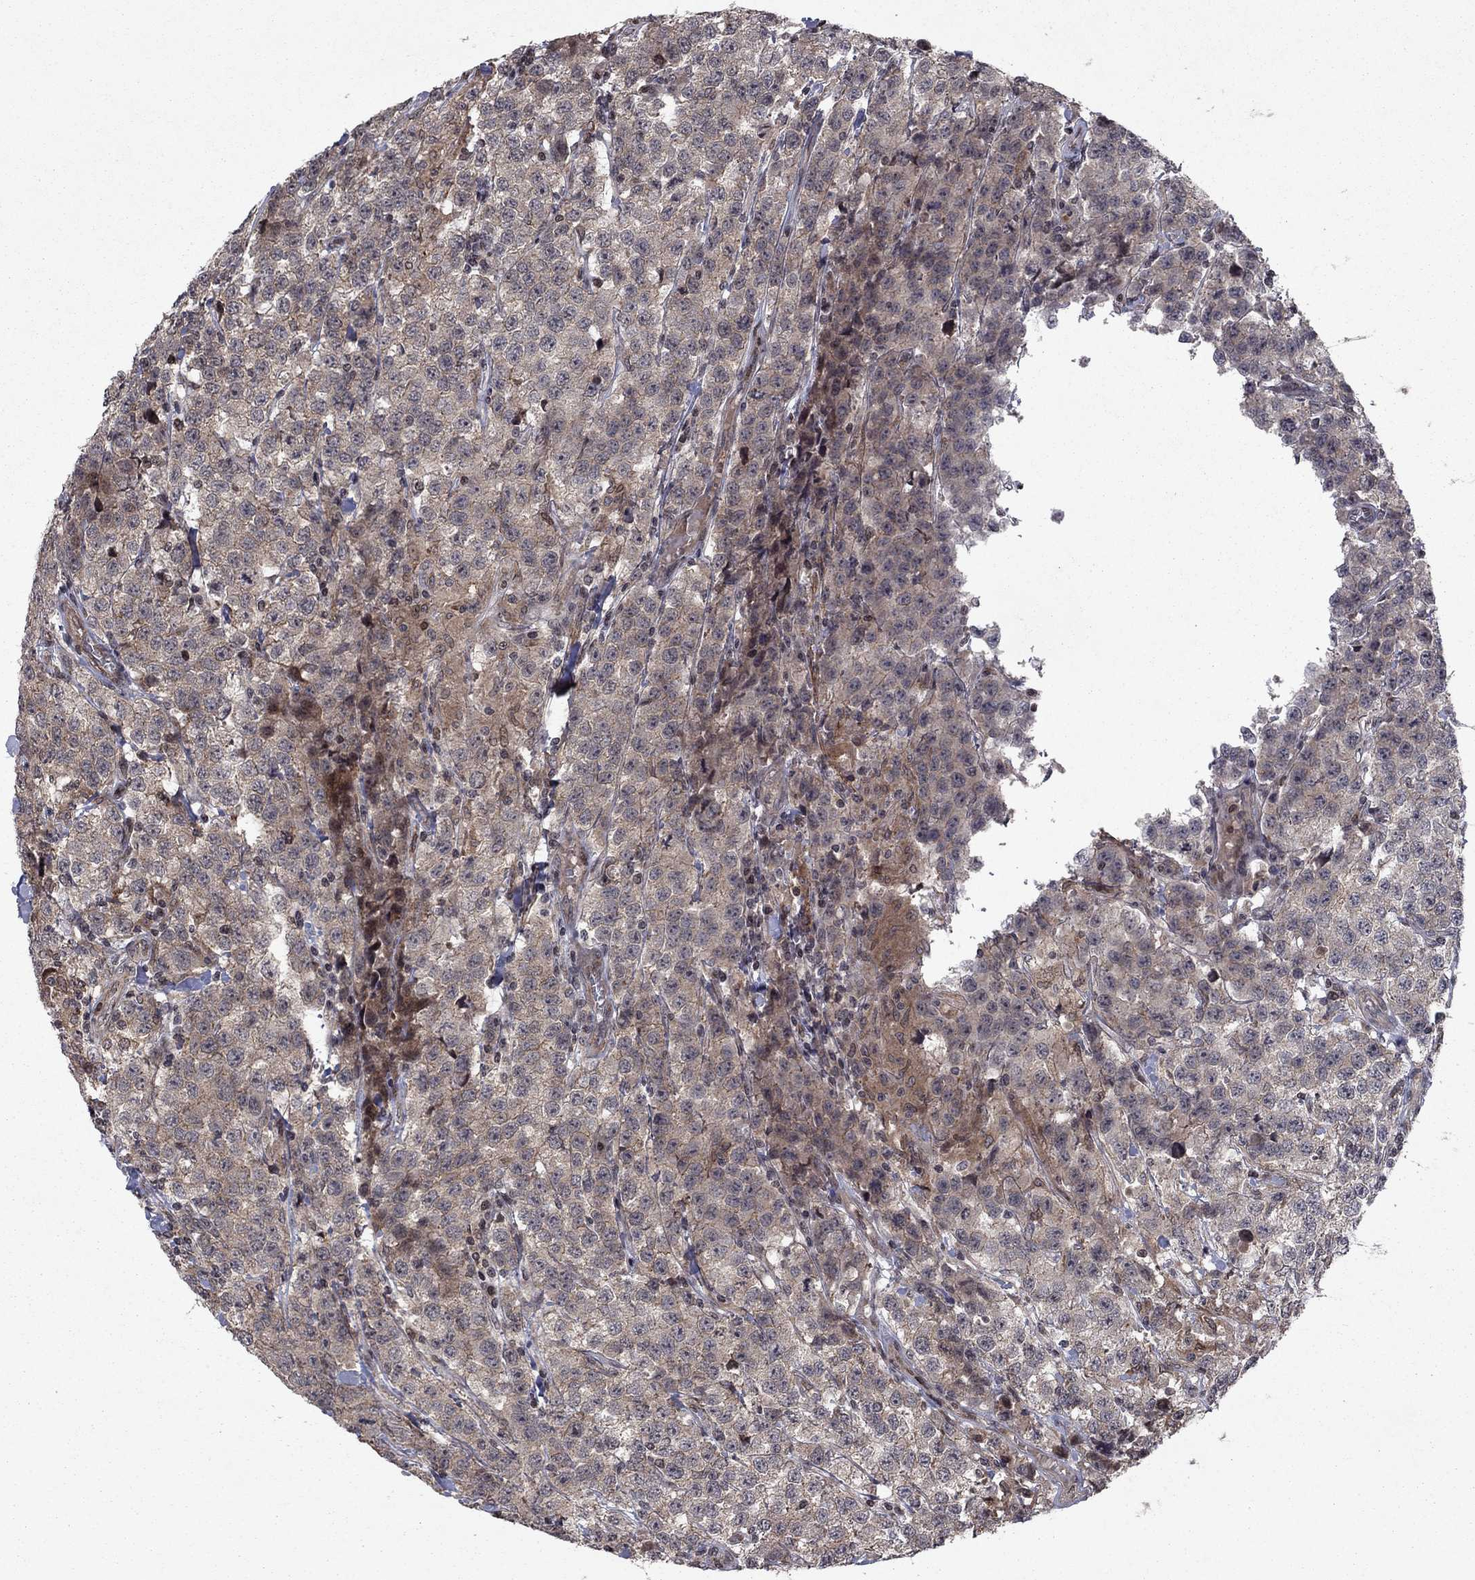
{"staining": {"intensity": "weak", "quantity": "<25%", "location": "cytoplasmic/membranous"}, "tissue": "testis cancer", "cell_type": "Tumor cells", "image_type": "cancer", "snomed": [{"axis": "morphology", "description": "Seminoma, NOS"}, {"axis": "topography", "description": "Testis"}], "caption": "DAB (3,3'-diaminobenzidine) immunohistochemical staining of testis cancer shows no significant positivity in tumor cells.", "gene": "SORBS1", "patient": {"sex": "male", "age": 59}}